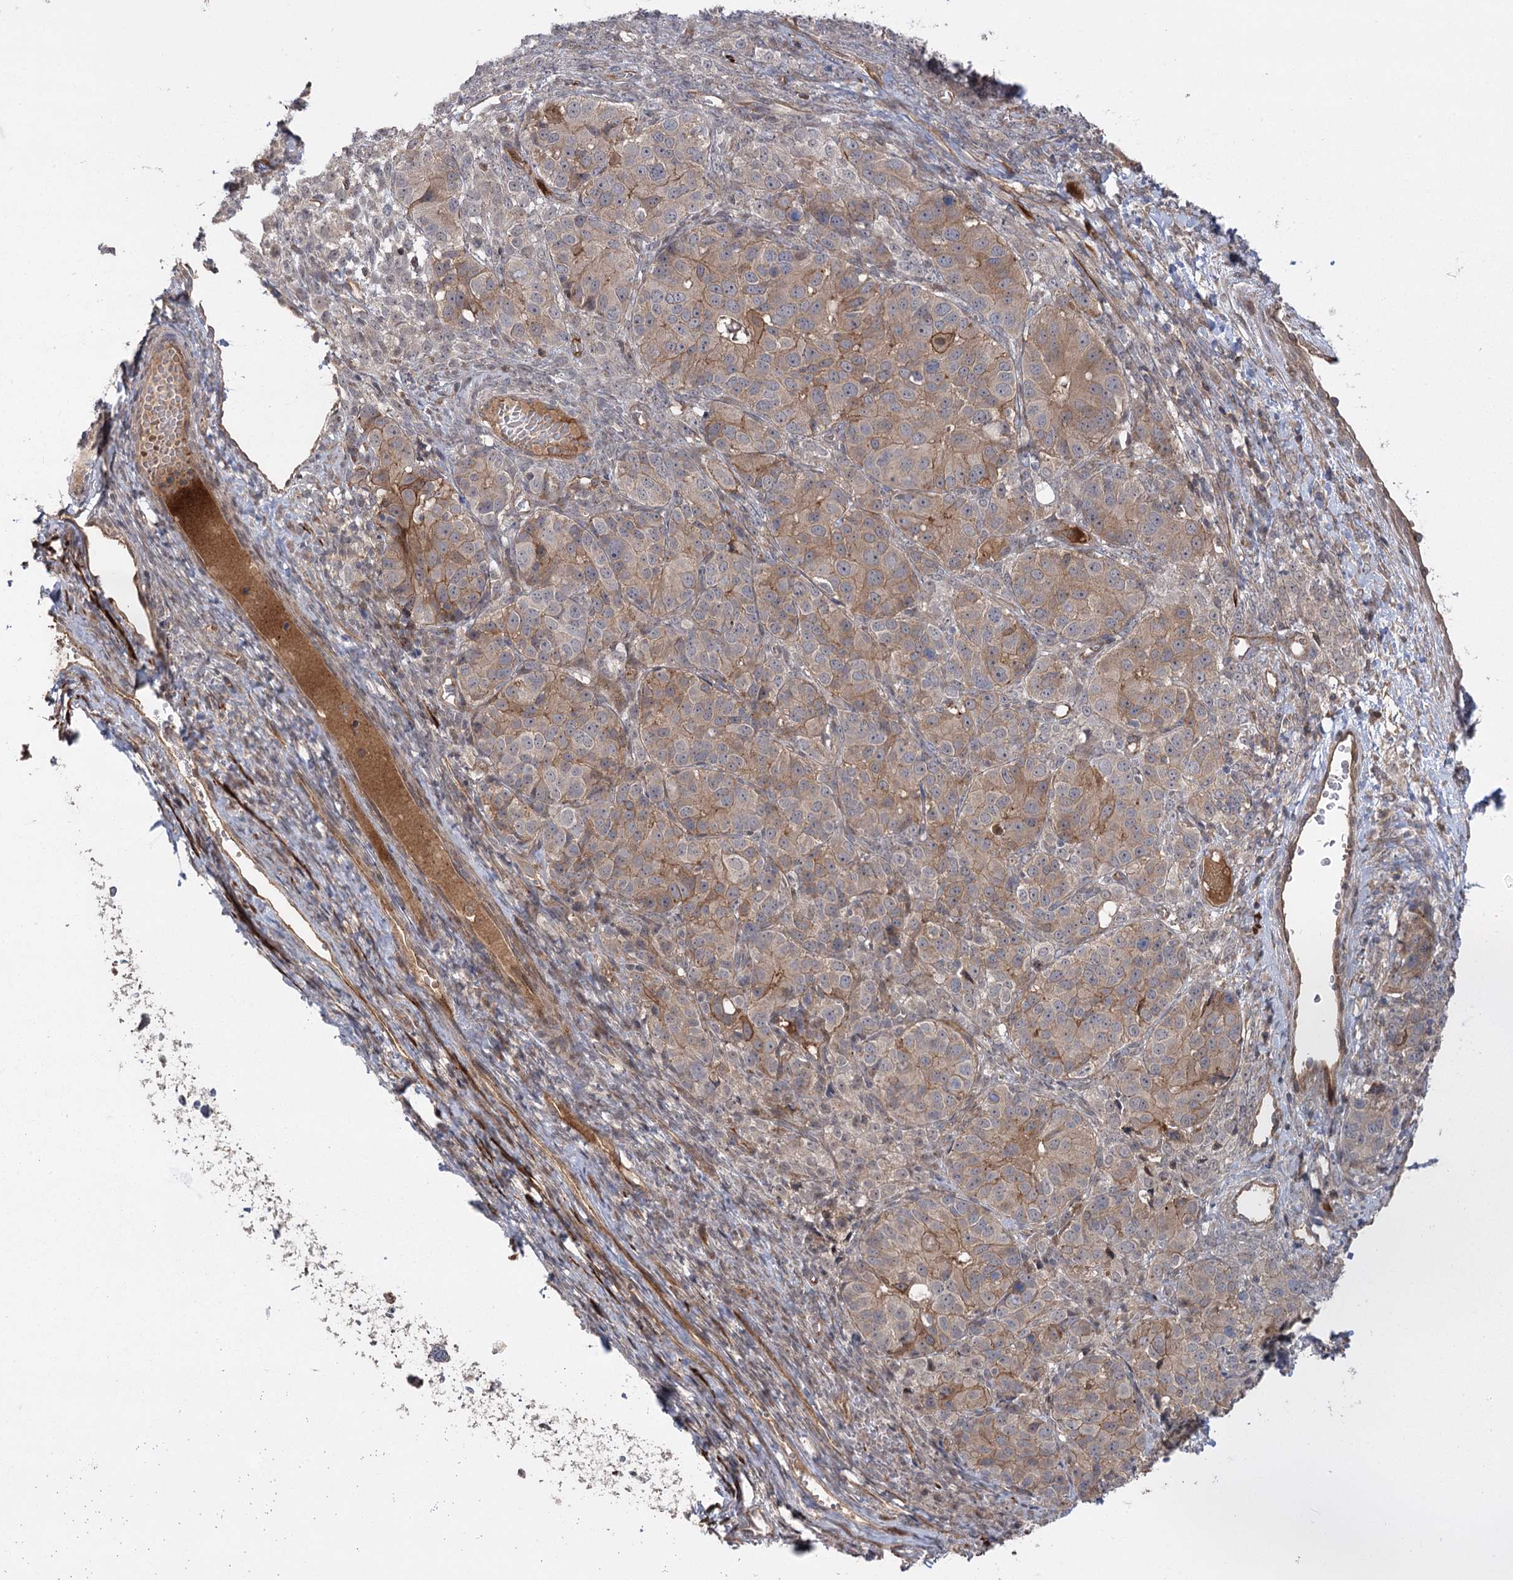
{"staining": {"intensity": "weak", "quantity": ">75%", "location": "cytoplasmic/membranous"}, "tissue": "ovarian cancer", "cell_type": "Tumor cells", "image_type": "cancer", "snomed": [{"axis": "morphology", "description": "Carcinoma, endometroid"}, {"axis": "topography", "description": "Ovary"}], "caption": "Ovarian endometroid carcinoma tissue shows weak cytoplasmic/membranous expression in approximately >75% of tumor cells, visualized by immunohistochemistry. Nuclei are stained in blue.", "gene": "KCNN2", "patient": {"sex": "female", "age": 51}}